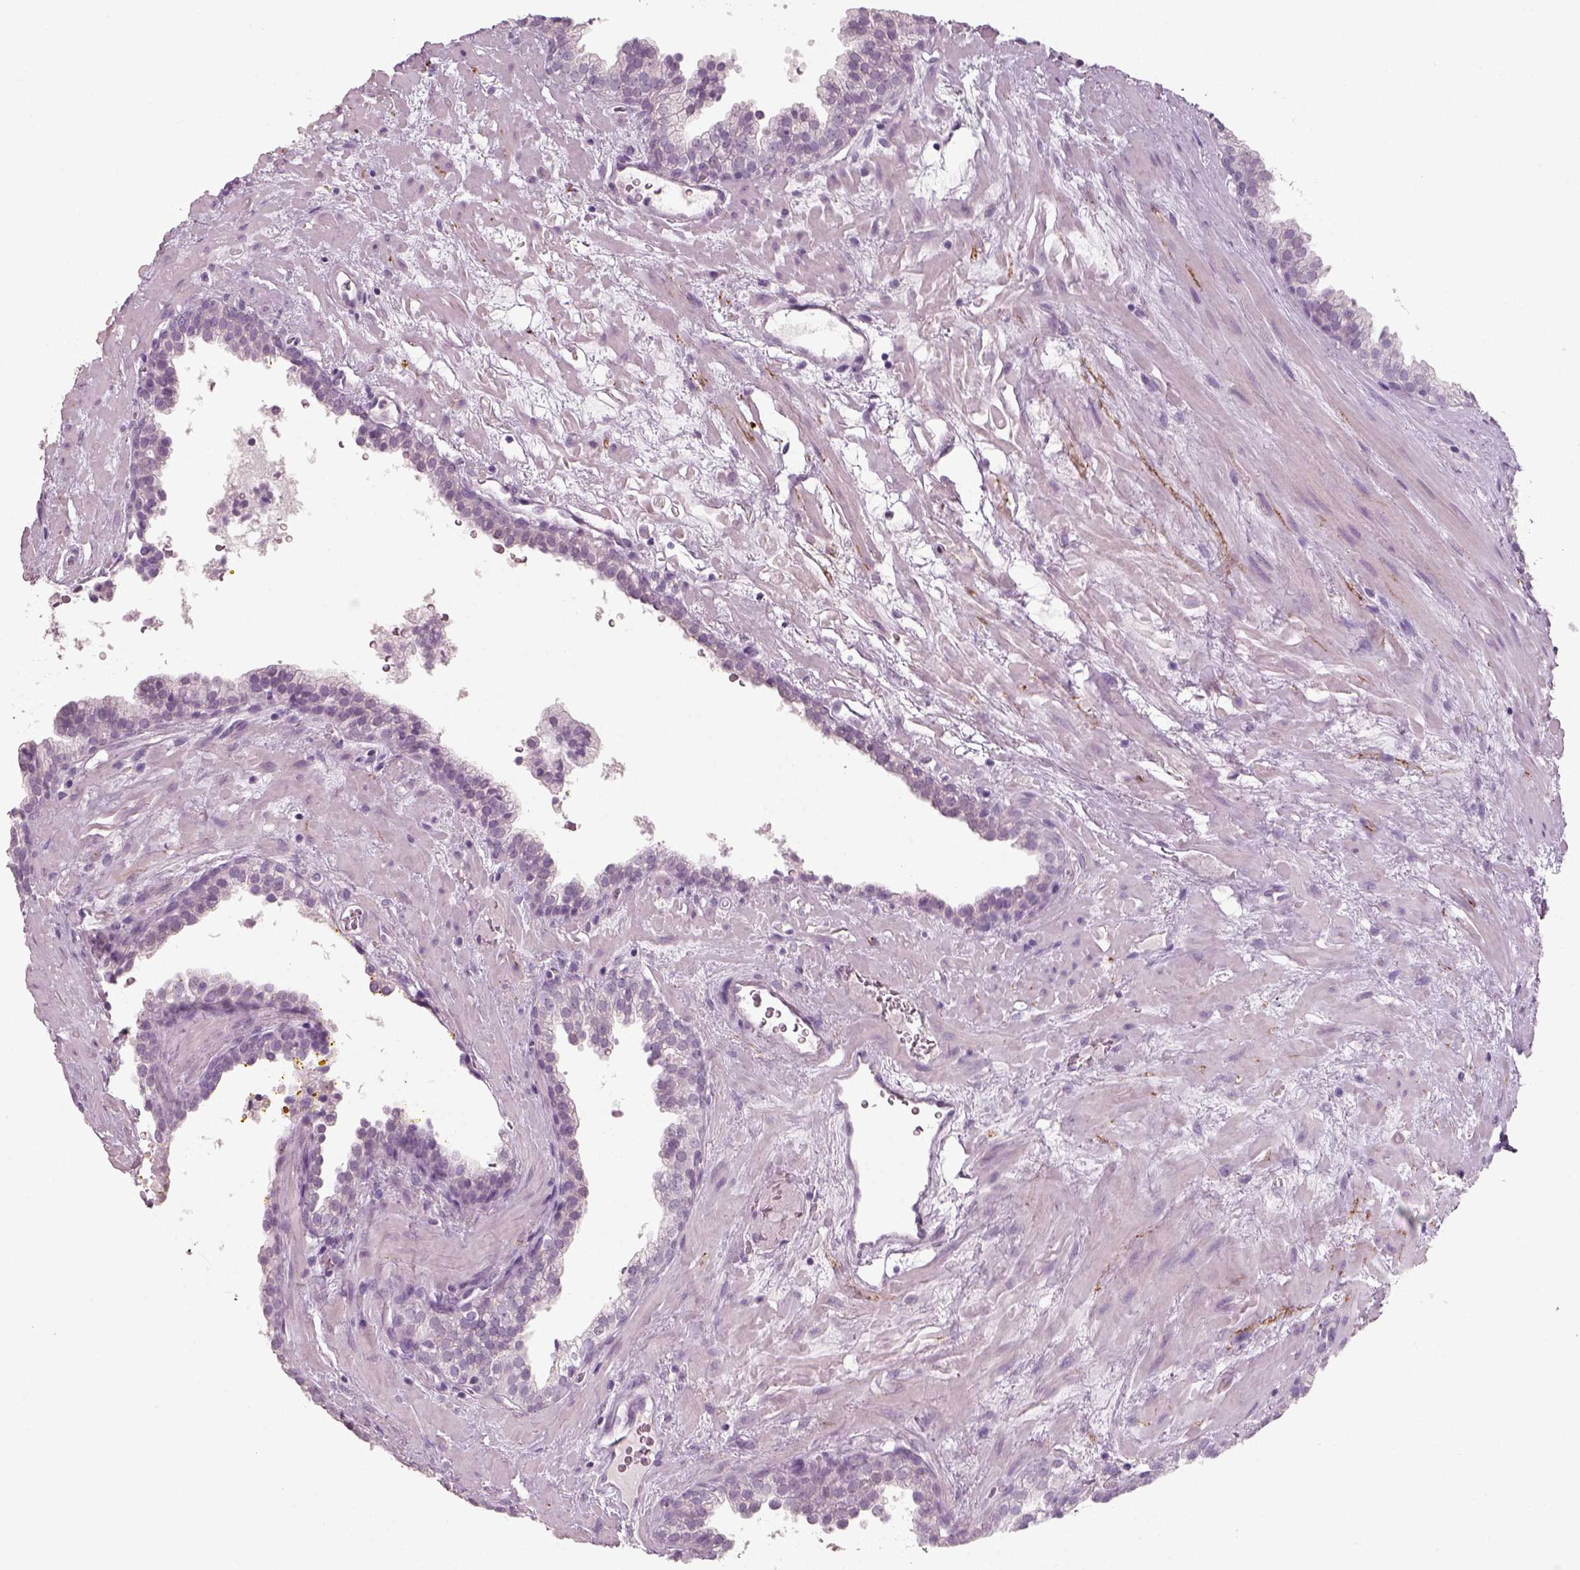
{"staining": {"intensity": "negative", "quantity": "none", "location": "none"}, "tissue": "prostate cancer", "cell_type": "Tumor cells", "image_type": "cancer", "snomed": [{"axis": "morphology", "description": "Adenocarcinoma, NOS"}, {"axis": "topography", "description": "Prostate"}], "caption": "There is no significant staining in tumor cells of prostate cancer (adenocarcinoma).", "gene": "SLC6A2", "patient": {"sex": "male", "age": 66}}